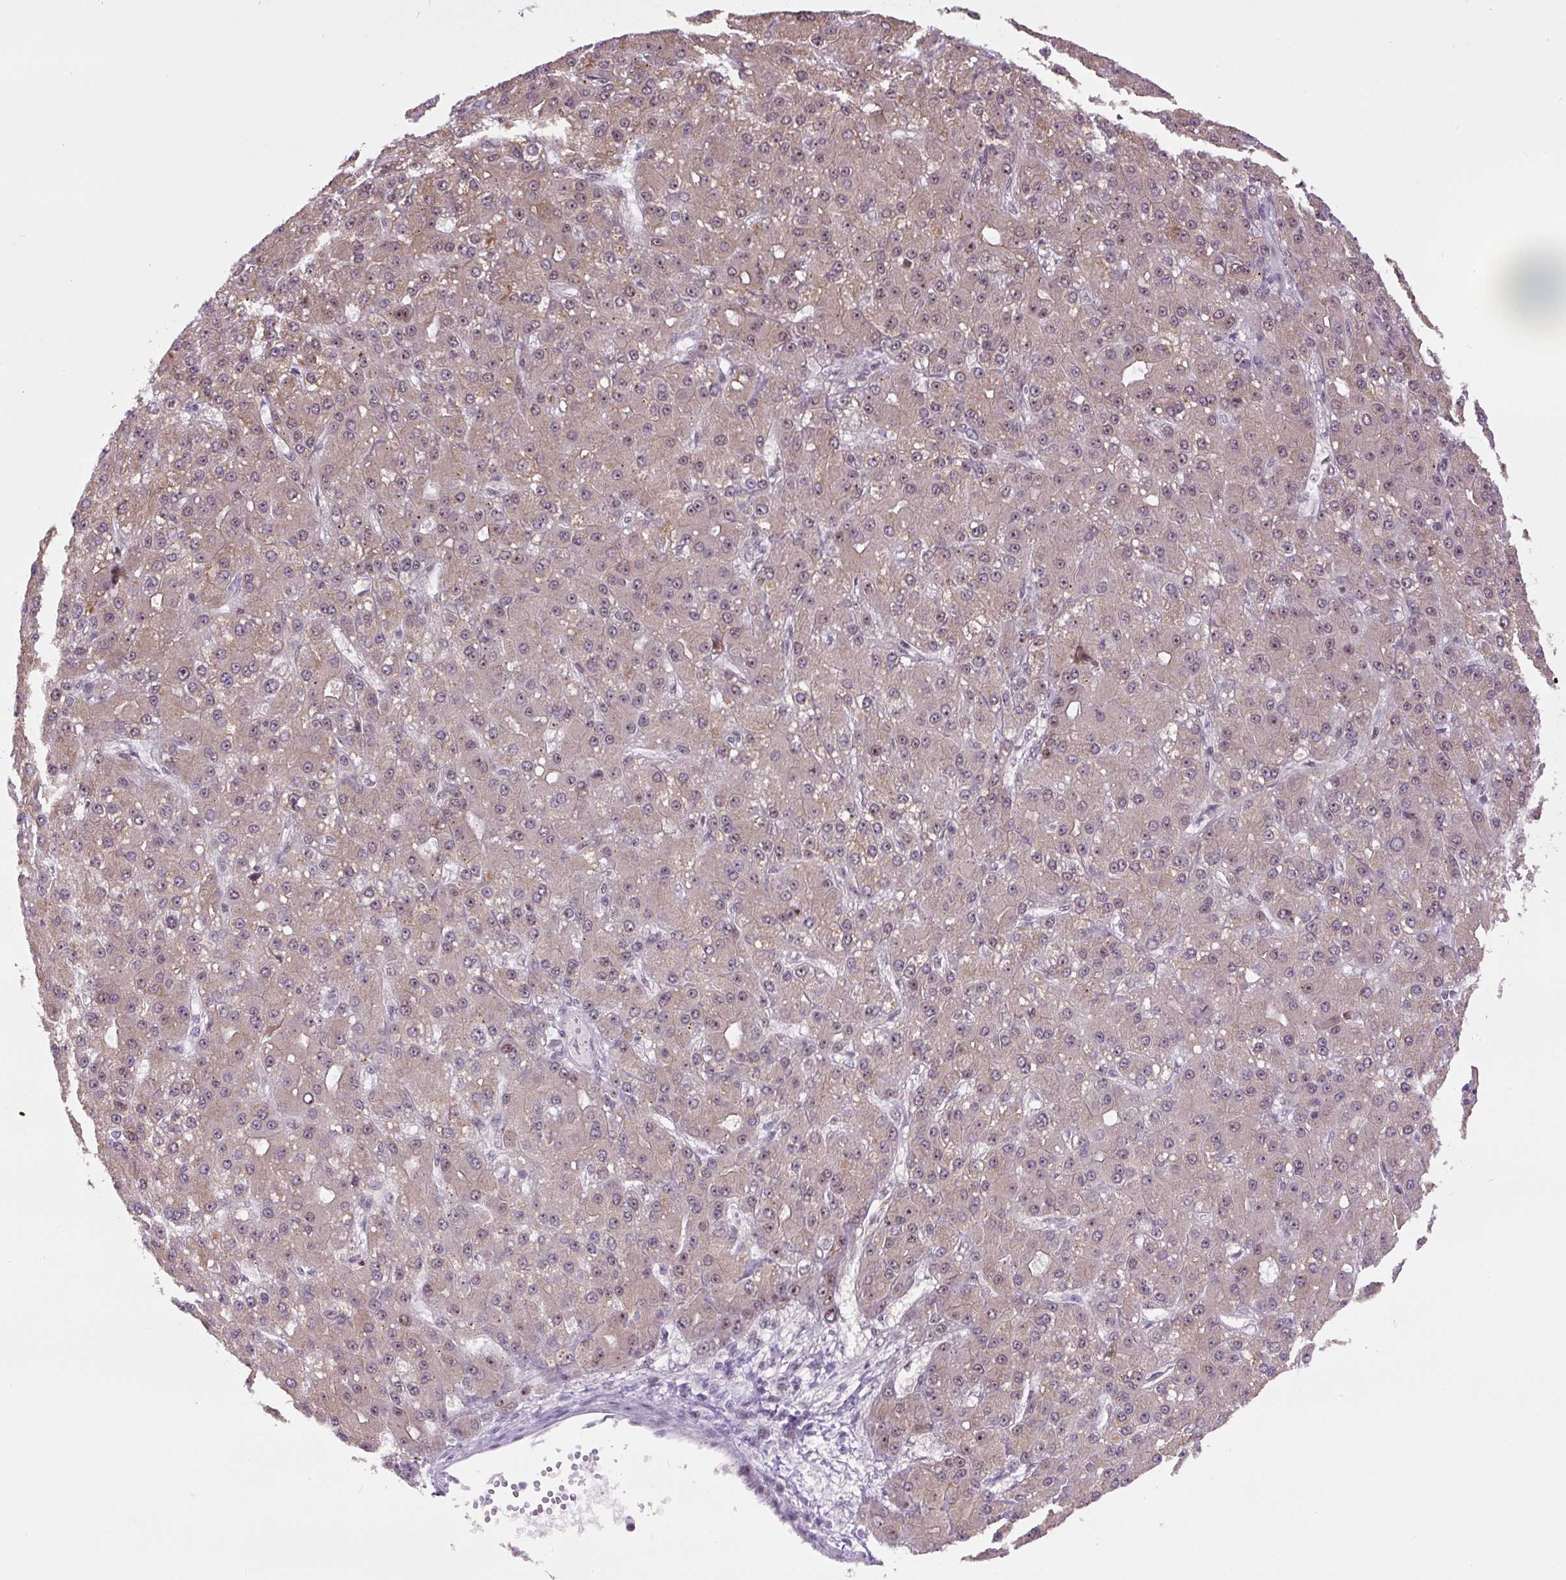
{"staining": {"intensity": "weak", "quantity": ">75%", "location": "cytoplasmic/membranous,nuclear"}, "tissue": "liver cancer", "cell_type": "Tumor cells", "image_type": "cancer", "snomed": [{"axis": "morphology", "description": "Carcinoma, Hepatocellular, NOS"}, {"axis": "topography", "description": "Liver"}], "caption": "Immunohistochemistry (IHC) staining of liver cancer, which displays low levels of weak cytoplasmic/membranous and nuclear staining in about >75% of tumor cells indicating weak cytoplasmic/membranous and nuclear protein expression. The staining was performed using DAB (3,3'-diaminobenzidine) (brown) for protein detection and nuclei were counterstained in hematoxylin (blue).", "gene": "TAF1A", "patient": {"sex": "male", "age": 67}}